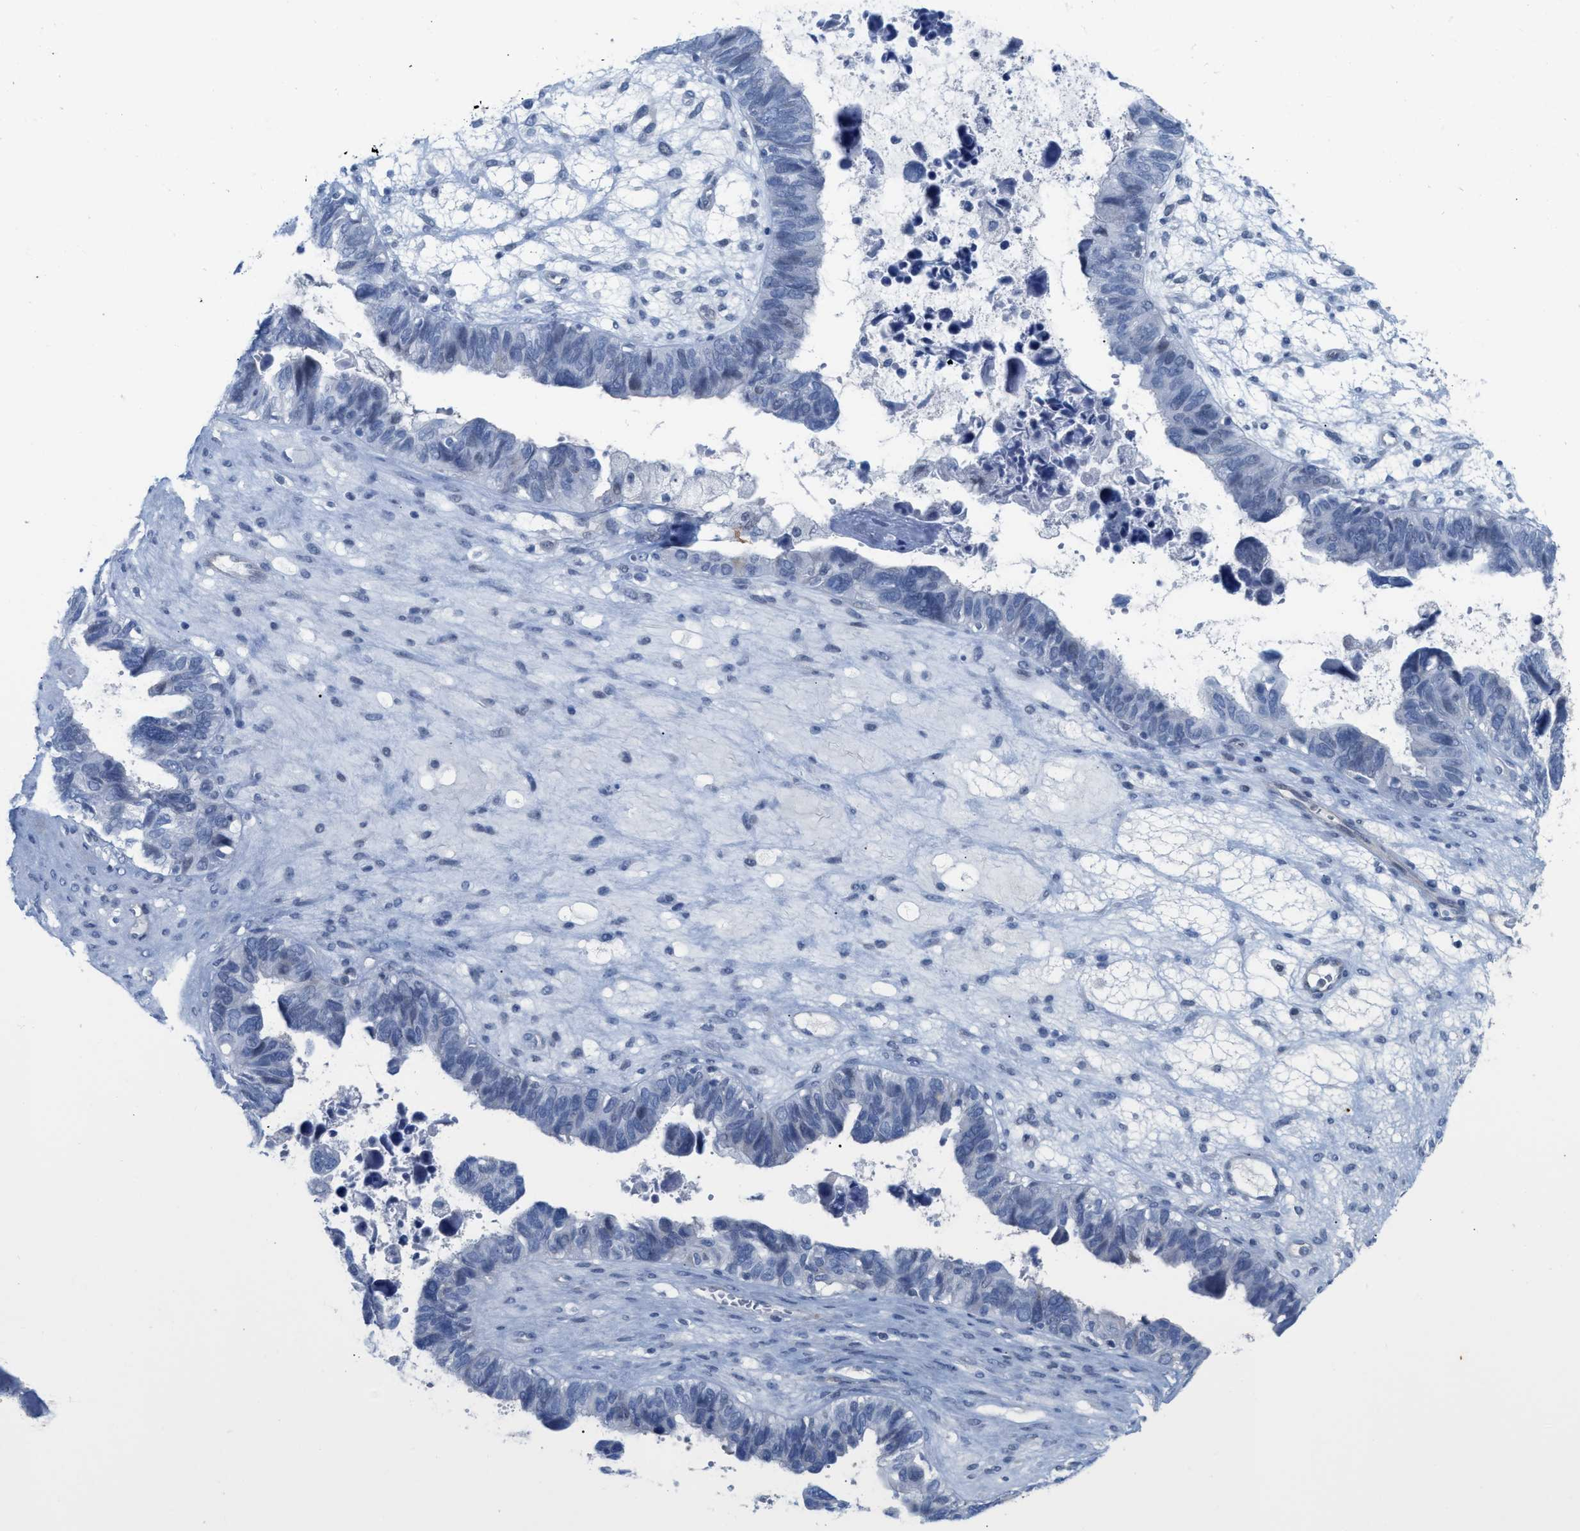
{"staining": {"intensity": "negative", "quantity": "none", "location": "none"}, "tissue": "ovarian cancer", "cell_type": "Tumor cells", "image_type": "cancer", "snomed": [{"axis": "morphology", "description": "Cystadenocarcinoma, serous, NOS"}, {"axis": "topography", "description": "Ovary"}], "caption": "This histopathology image is of serous cystadenocarcinoma (ovarian) stained with immunohistochemistry (IHC) to label a protein in brown with the nuclei are counter-stained blue. There is no staining in tumor cells. (DAB immunohistochemistry (IHC) visualized using brightfield microscopy, high magnification).", "gene": "TAGLN", "patient": {"sex": "female", "age": 79}}